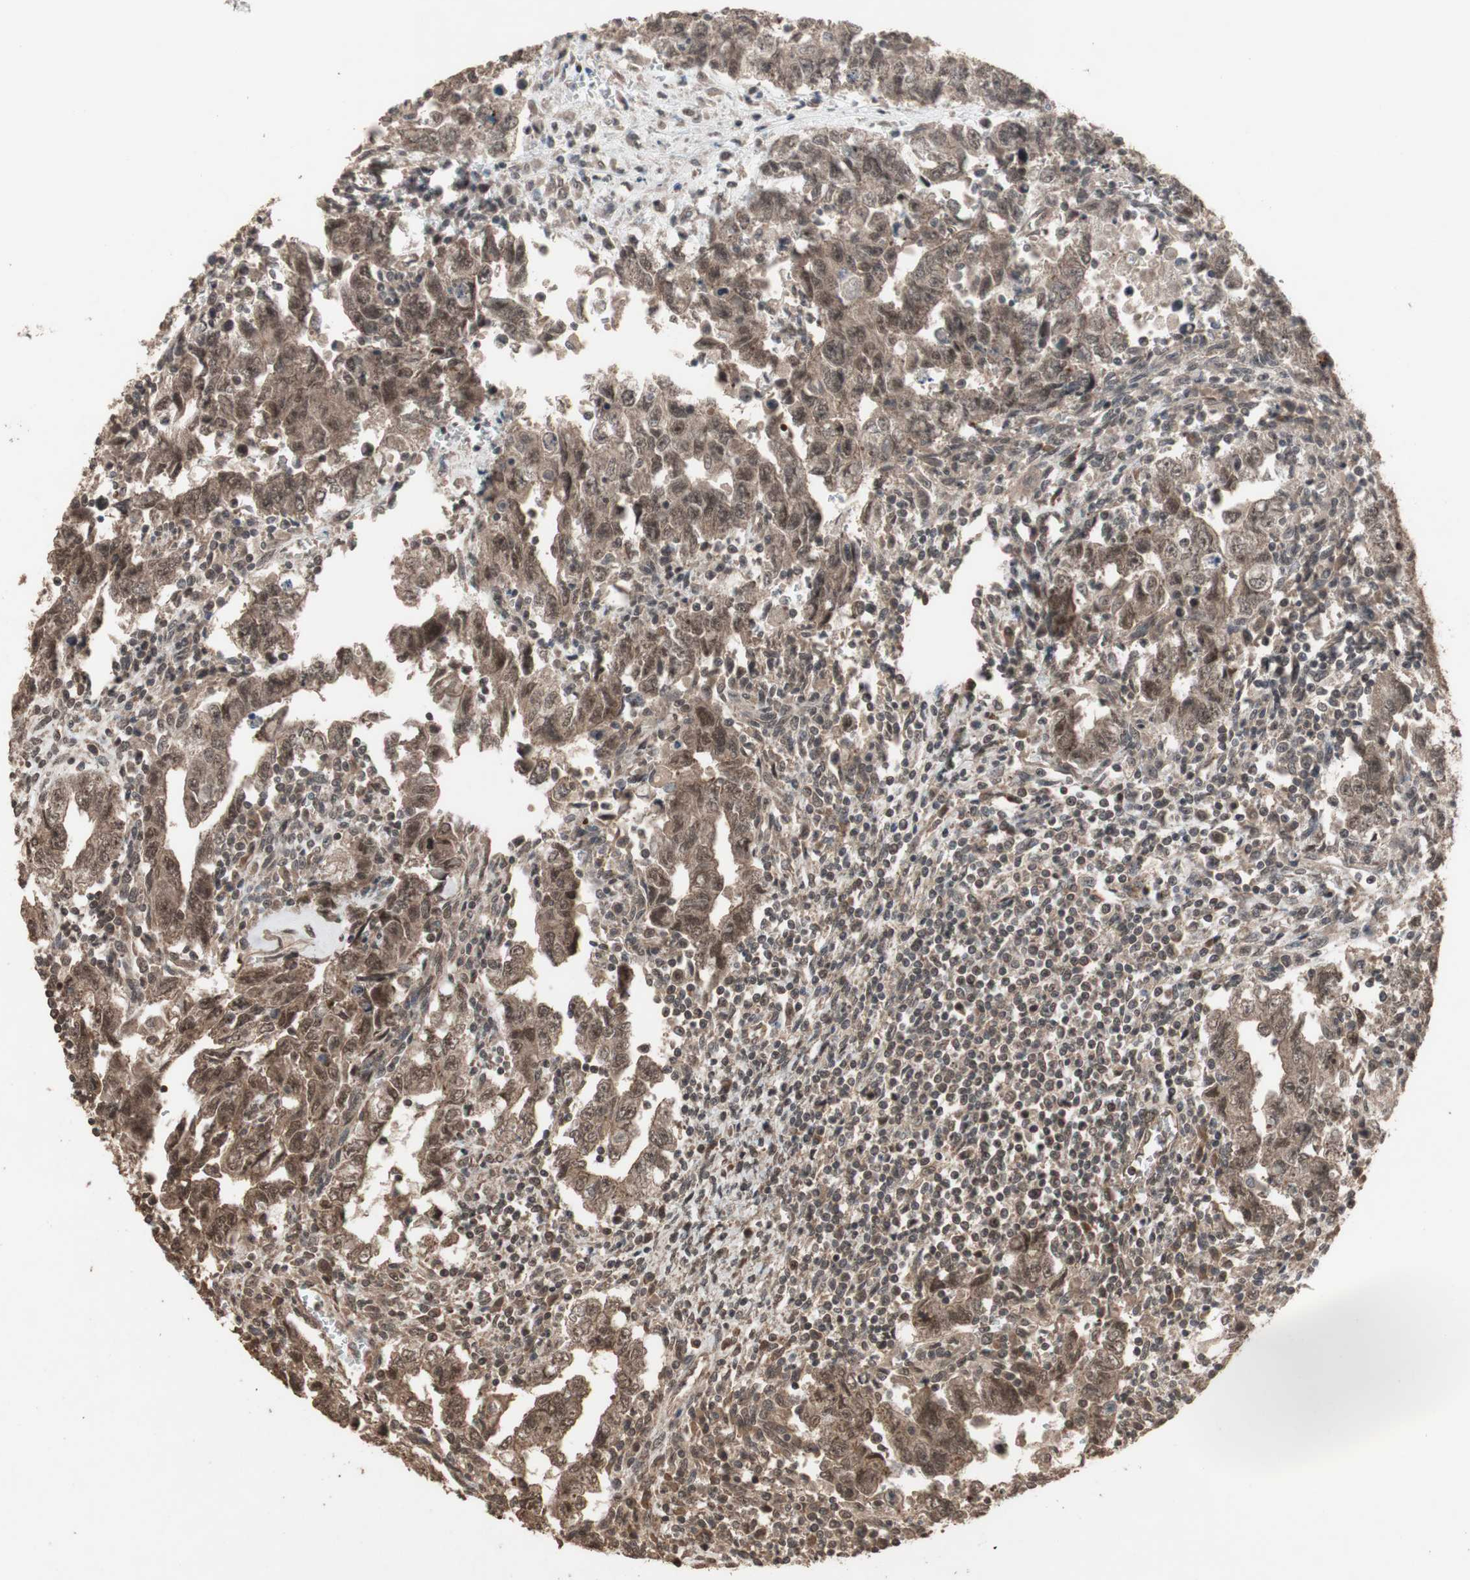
{"staining": {"intensity": "moderate", "quantity": ">75%", "location": "cytoplasmic/membranous,nuclear"}, "tissue": "testis cancer", "cell_type": "Tumor cells", "image_type": "cancer", "snomed": [{"axis": "morphology", "description": "Carcinoma, Embryonal, NOS"}, {"axis": "topography", "description": "Testis"}], "caption": "IHC histopathology image of human testis embryonal carcinoma stained for a protein (brown), which exhibits medium levels of moderate cytoplasmic/membranous and nuclear positivity in about >75% of tumor cells.", "gene": "KANSL1", "patient": {"sex": "male", "age": 28}}